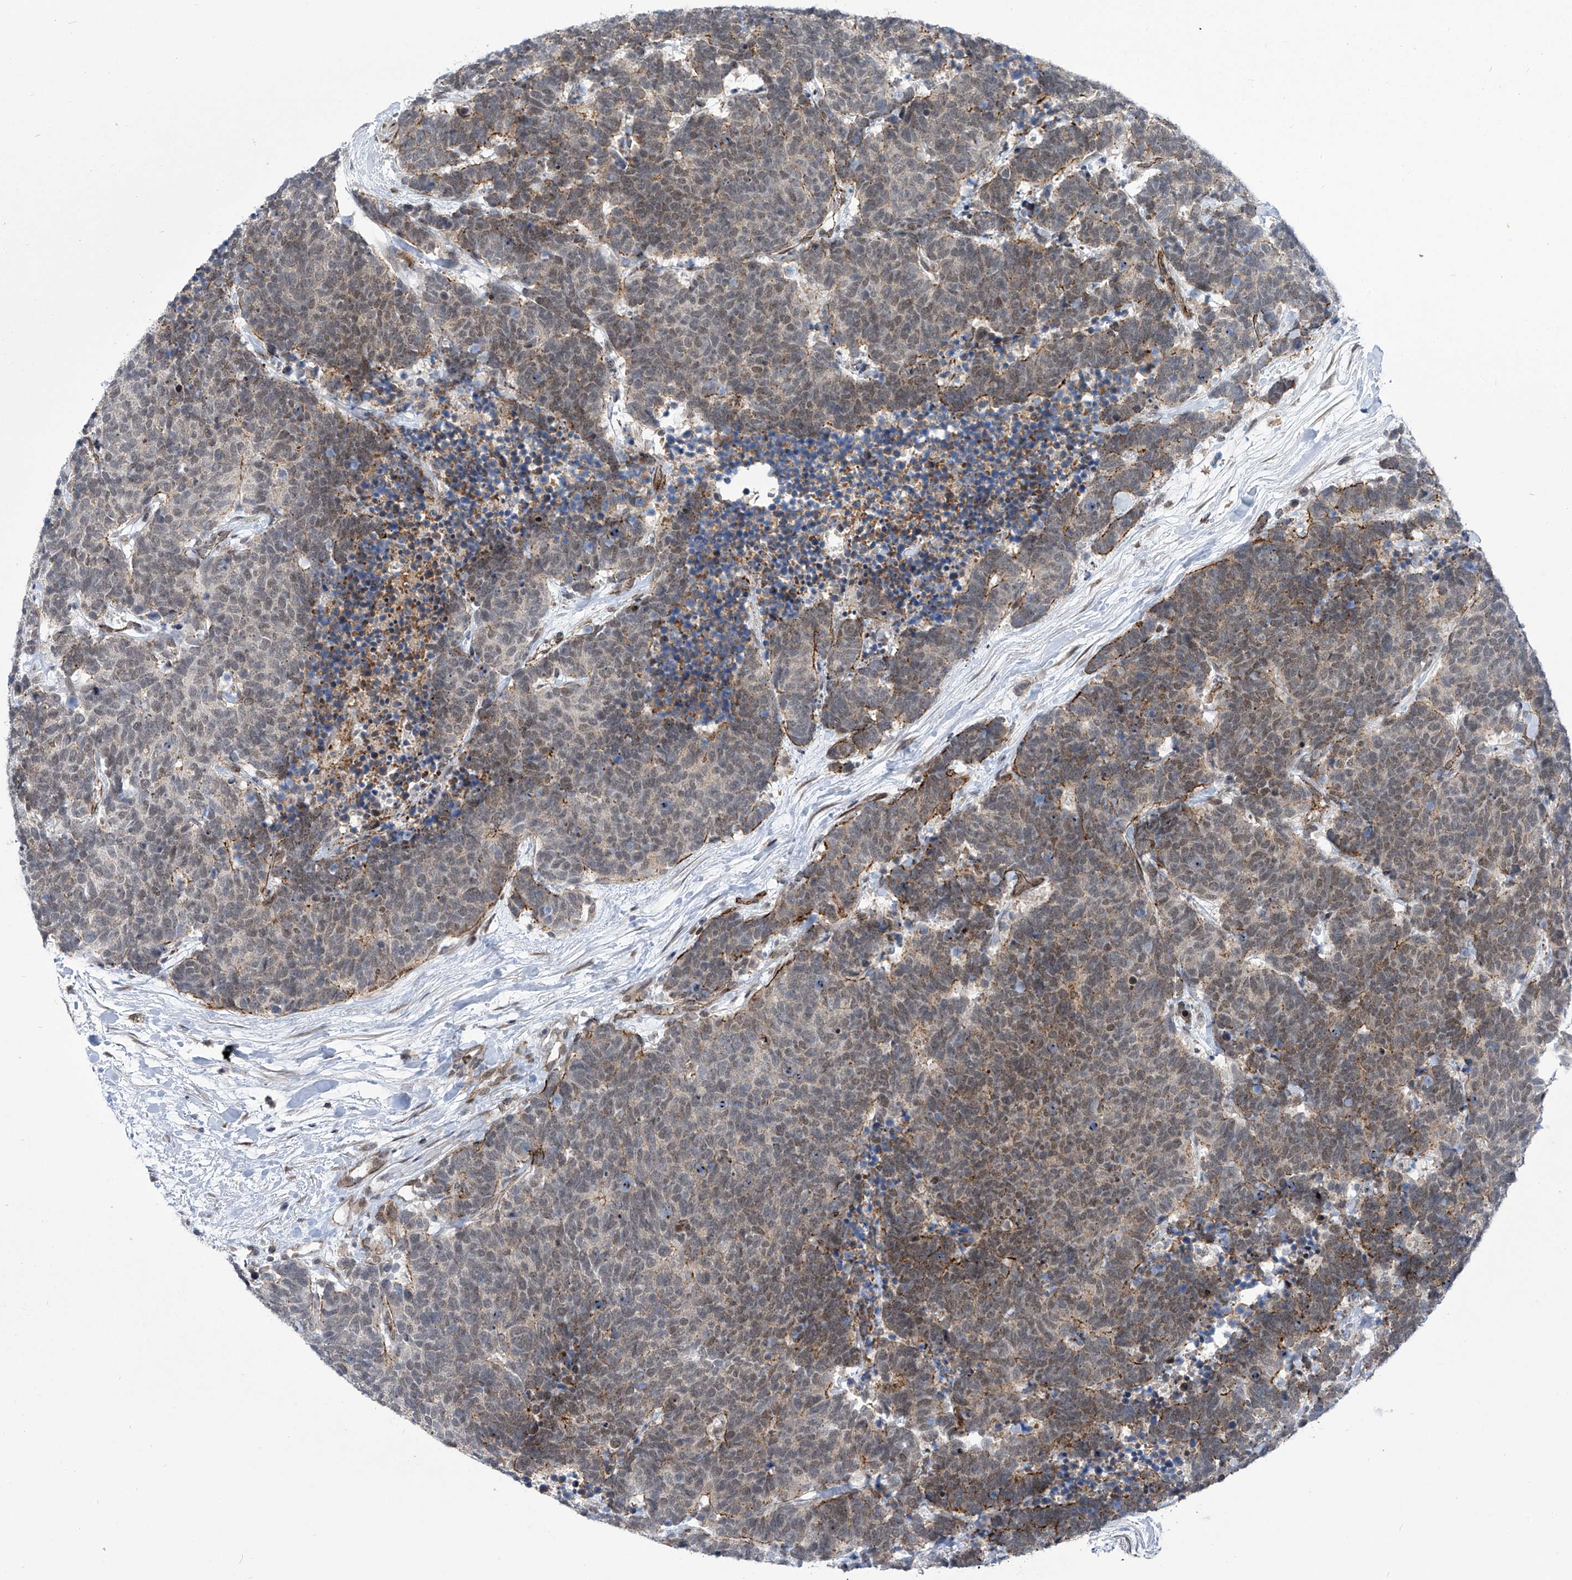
{"staining": {"intensity": "weak", "quantity": ">75%", "location": "cytoplasmic/membranous,nuclear"}, "tissue": "carcinoid", "cell_type": "Tumor cells", "image_type": "cancer", "snomed": [{"axis": "morphology", "description": "Carcinoma, NOS"}, {"axis": "morphology", "description": "Carcinoid, malignant, NOS"}, {"axis": "topography", "description": "Urinary bladder"}], "caption": "About >75% of tumor cells in human carcinoid (malignant) reveal weak cytoplasmic/membranous and nuclear protein staining as visualized by brown immunohistochemical staining.", "gene": "CEP290", "patient": {"sex": "male", "age": 57}}